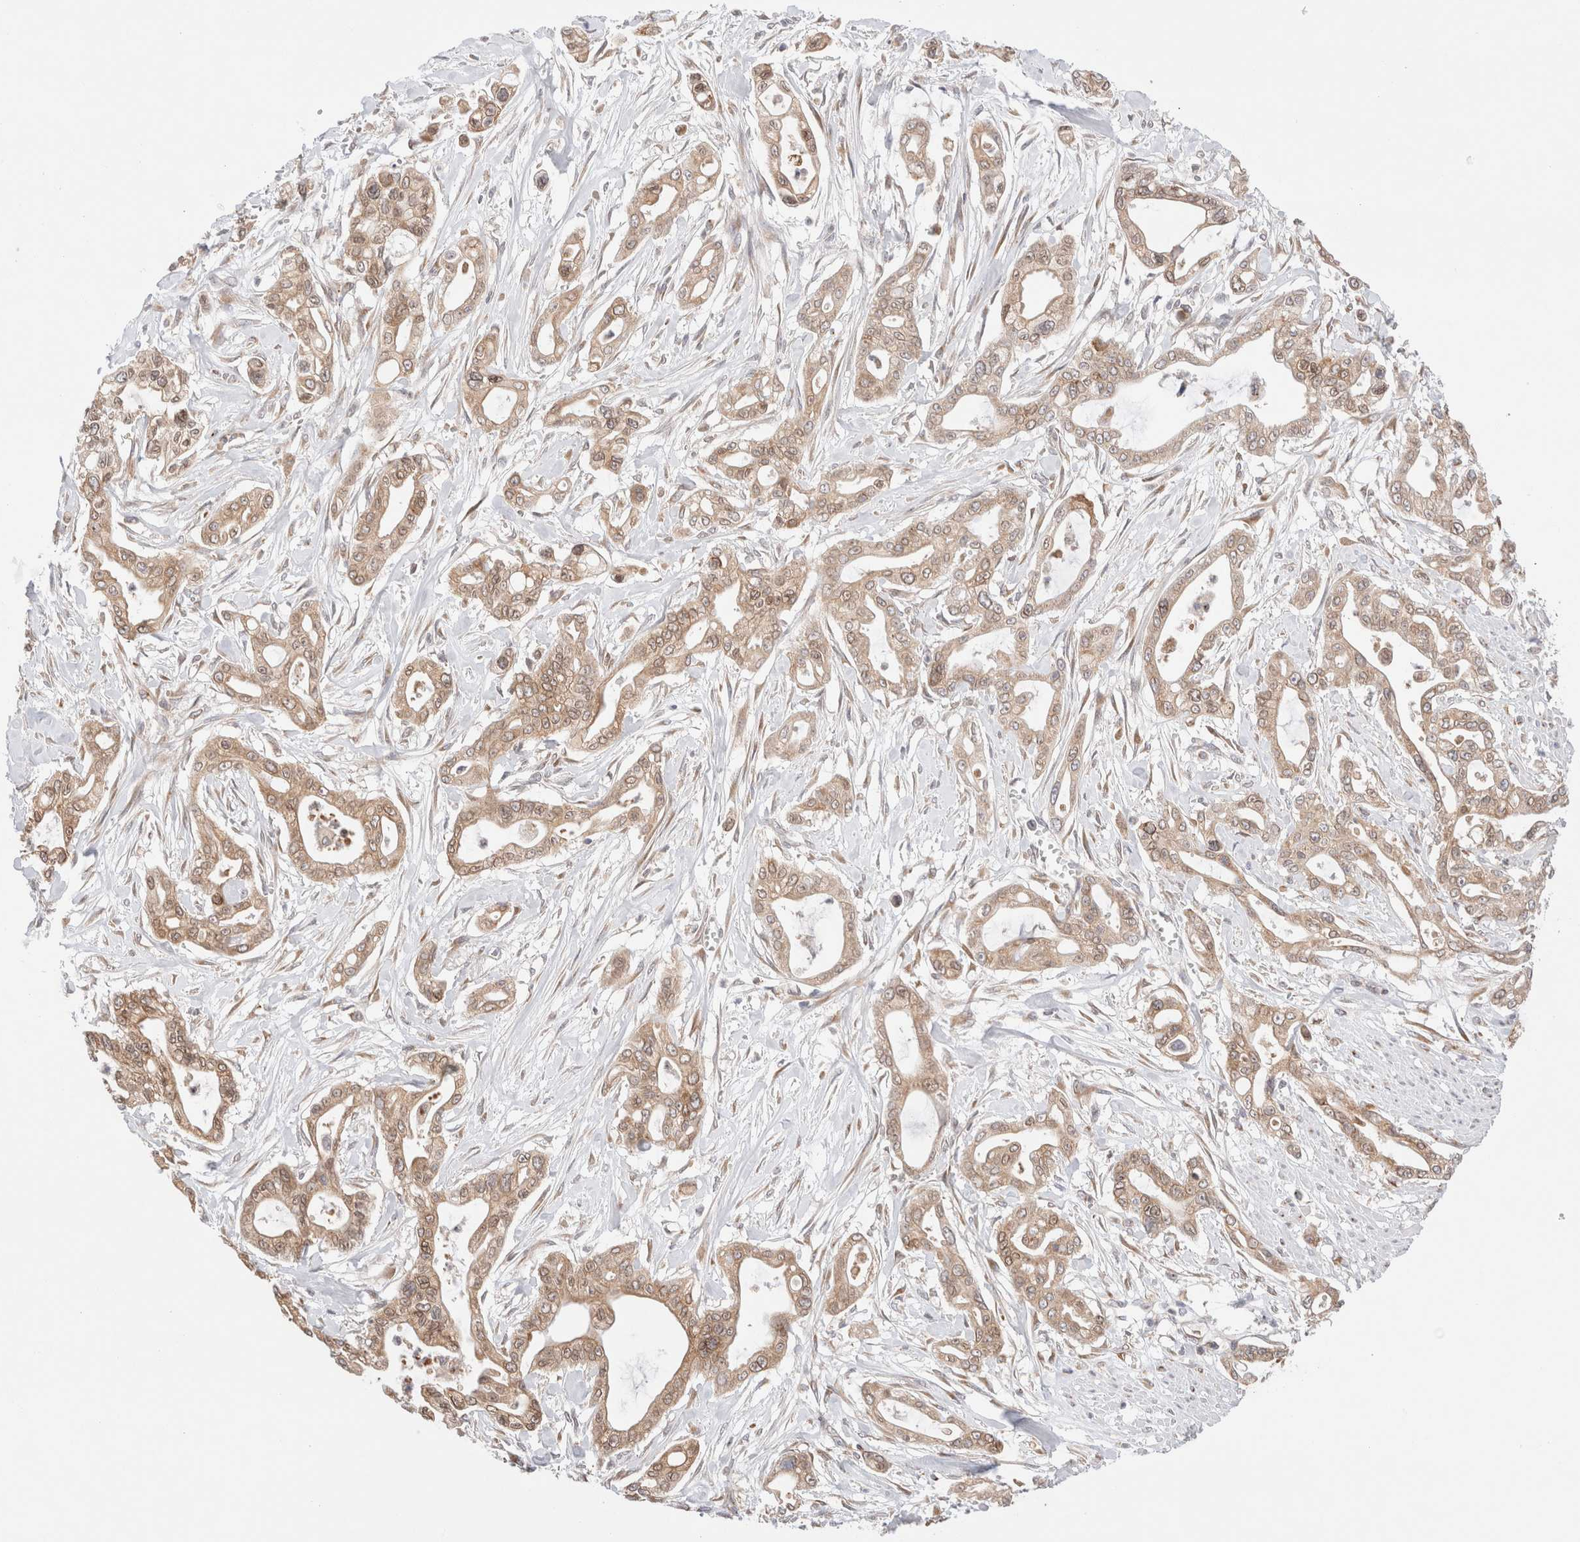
{"staining": {"intensity": "weak", "quantity": ">75%", "location": "cytoplasmic/membranous"}, "tissue": "pancreatic cancer", "cell_type": "Tumor cells", "image_type": "cancer", "snomed": [{"axis": "morphology", "description": "Adenocarcinoma, NOS"}, {"axis": "topography", "description": "Pancreas"}], "caption": "Human pancreatic cancer stained with a brown dye exhibits weak cytoplasmic/membranous positive expression in approximately >75% of tumor cells.", "gene": "LMAN2L", "patient": {"sex": "male", "age": 68}}